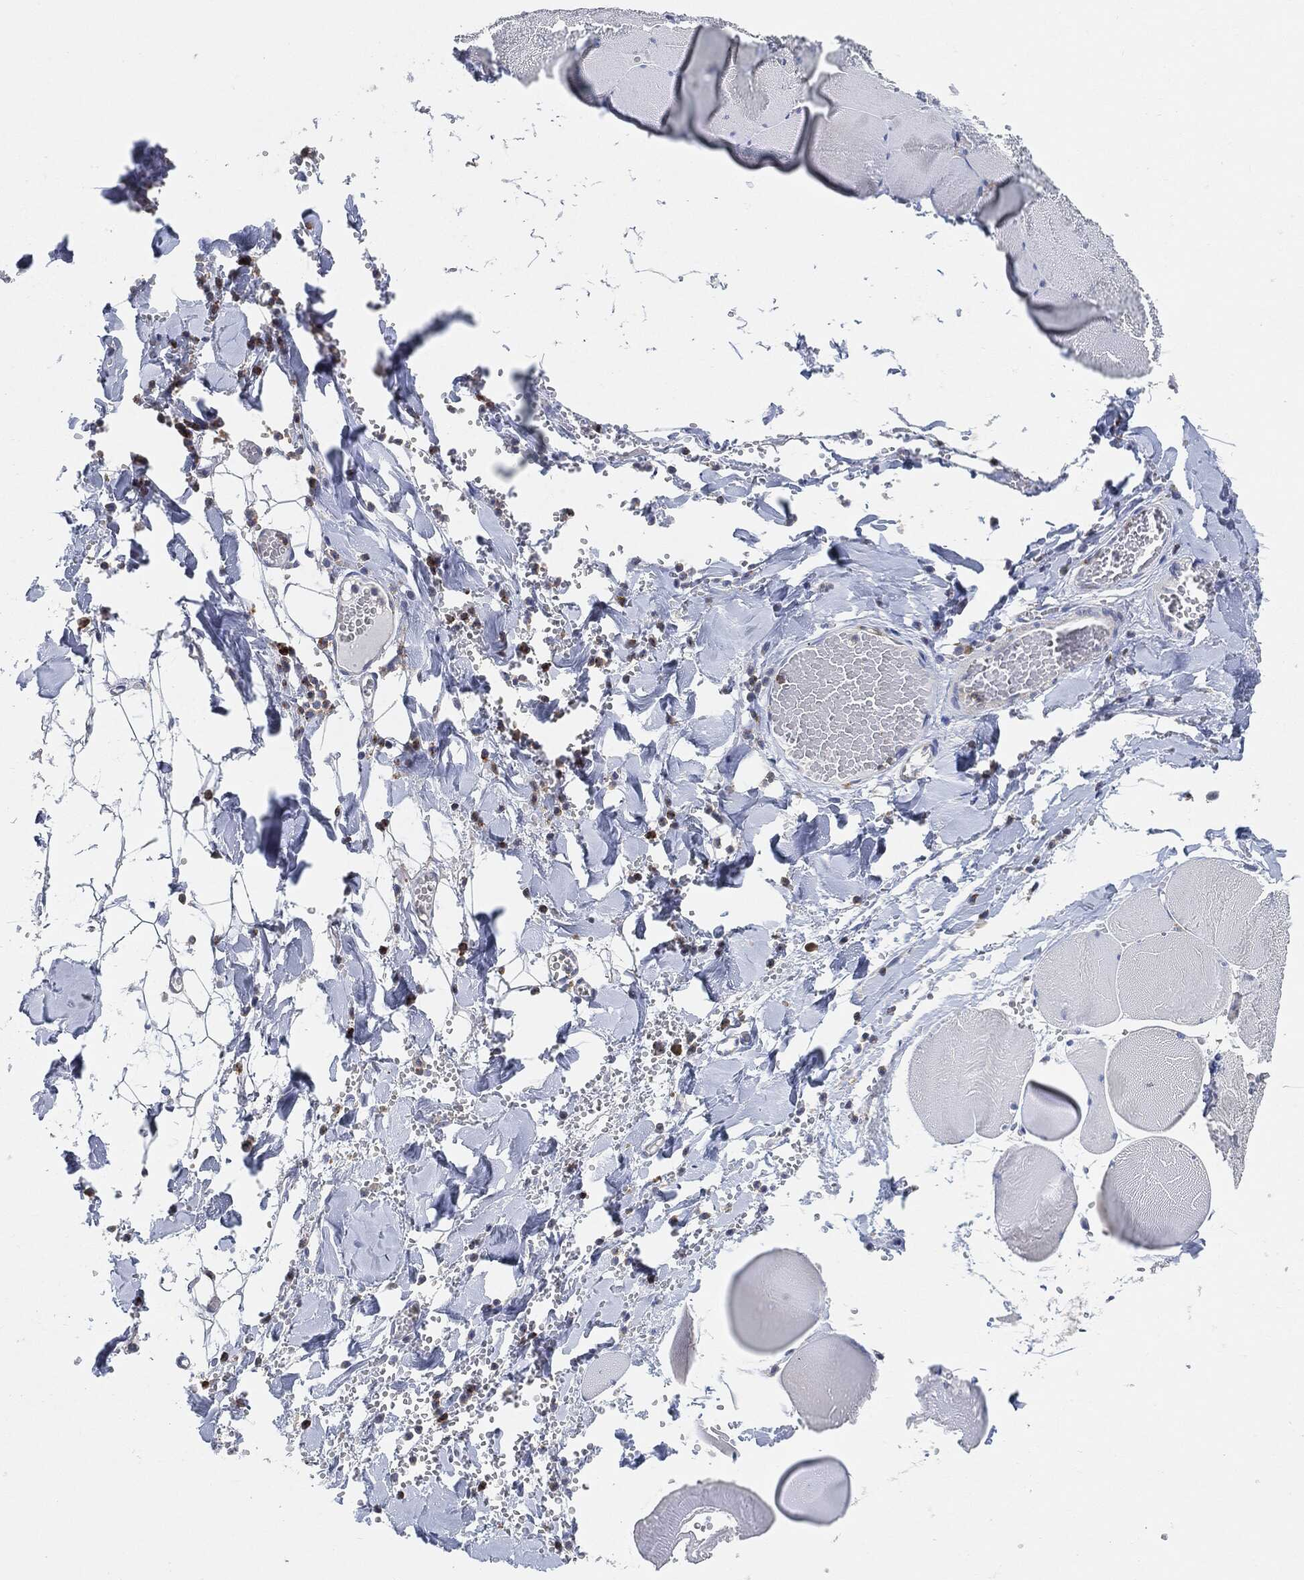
{"staining": {"intensity": "negative", "quantity": "none", "location": "none"}, "tissue": "skeletal muscle", "cell_type": "Myocytes", "image_type": "normal", "snomed": [{"axis": "morphology", "description": "Normal tissue, NOS"}, {"axis": "morphology", "description": "Malignant melanoma, Metastatic site"}, {"axis": "topography", "description": "Skeletal muscle"}], "caption": "Immunohistochemistry of benign human skeletal muscle demonstrates no positivity in myocytes.", "gene": "VSIG4", "patient": {"sex": "male", "age": 50}}